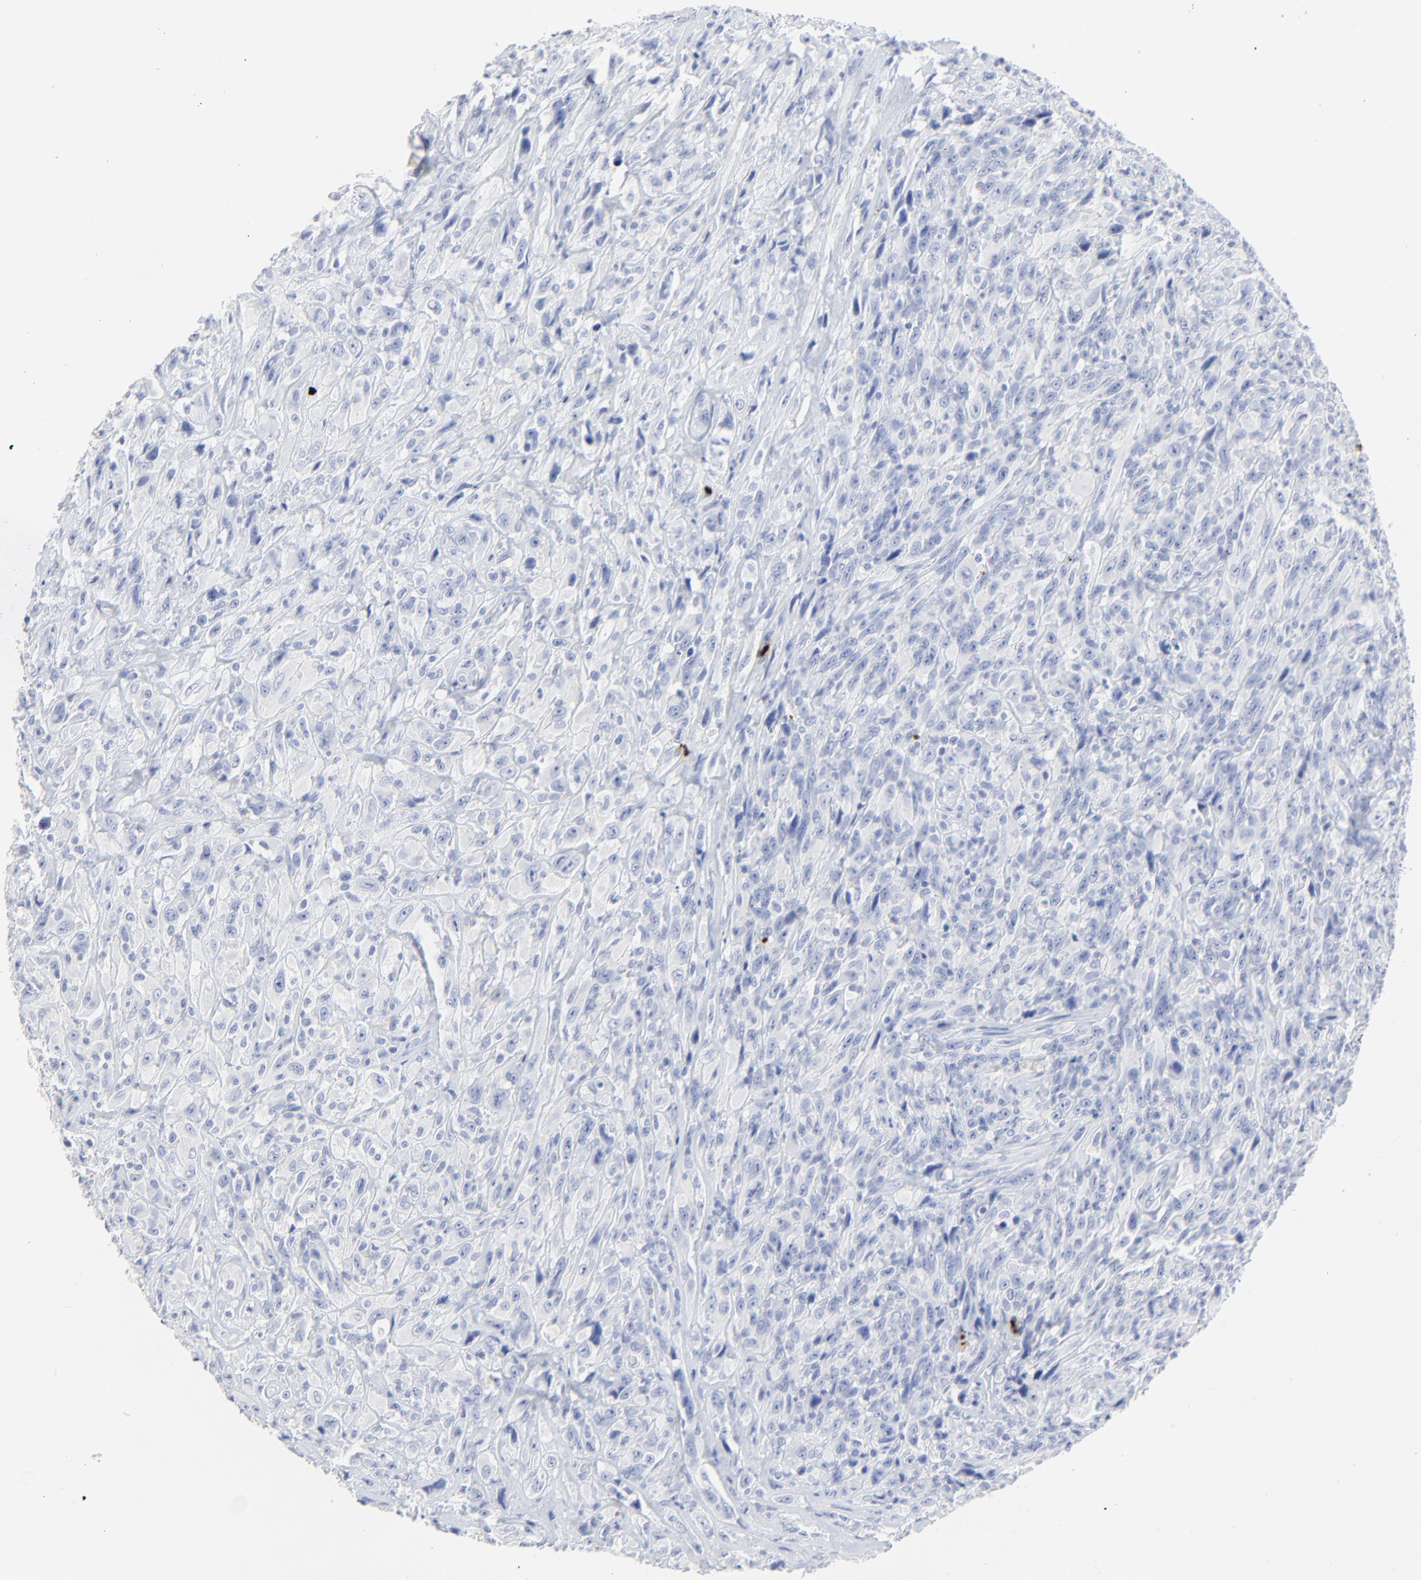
{"staining": {"intensity": "negative", "quantity": "none", "location": "none"}, "tissue": "glioma", "cell_type": "Tumor cells", "image_type": "cancer", "snomed": [{"axis": "morphology", "description": "Glioma, malignant, High grade"}, {"axis": "topography", "description": "Brain"}], "caption": "Tumor cells are negative for protein expression in human malignant glioma (high-grade).", "gene": "LCN2", "patient": {"sex": "male", "age": 48}}